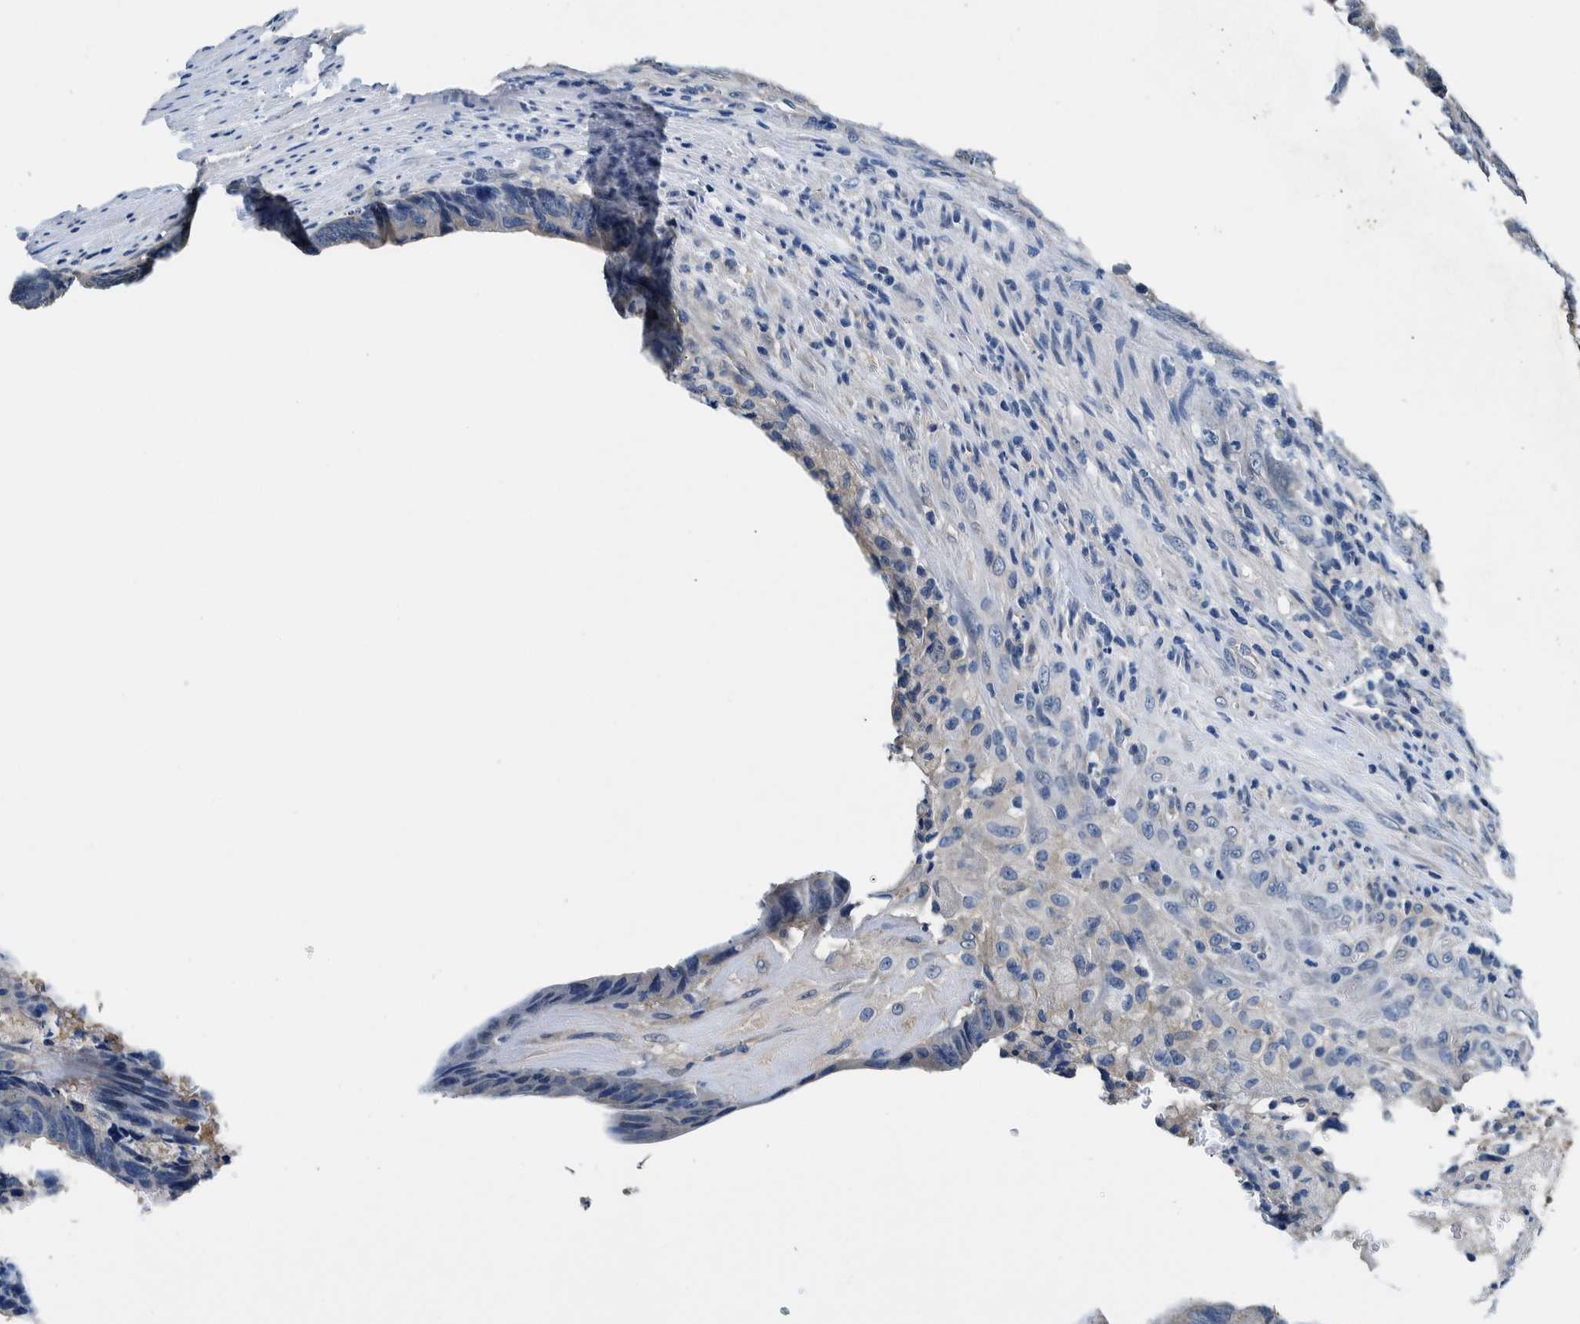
{"staining": {"intensity": "negative", "quantity": "none", "location": "none"}, "tissue": "colorectal cancer", "cell_type": "Tumor cells", "image_type": "cancer", "snomed": [{"axis": "morphology", "description": "Adenocarcinoma, NOS"}, {"axis": "topography", "description": "Colon"}], "caption": "High power microscopy photomicrograph of an IHC photomicrograph of colorectal adenocarcinoma, revealing no significant positivity in tumor cells.", "gene": "NIBAN2", "patient": {"sex": "male", "age": 56}}